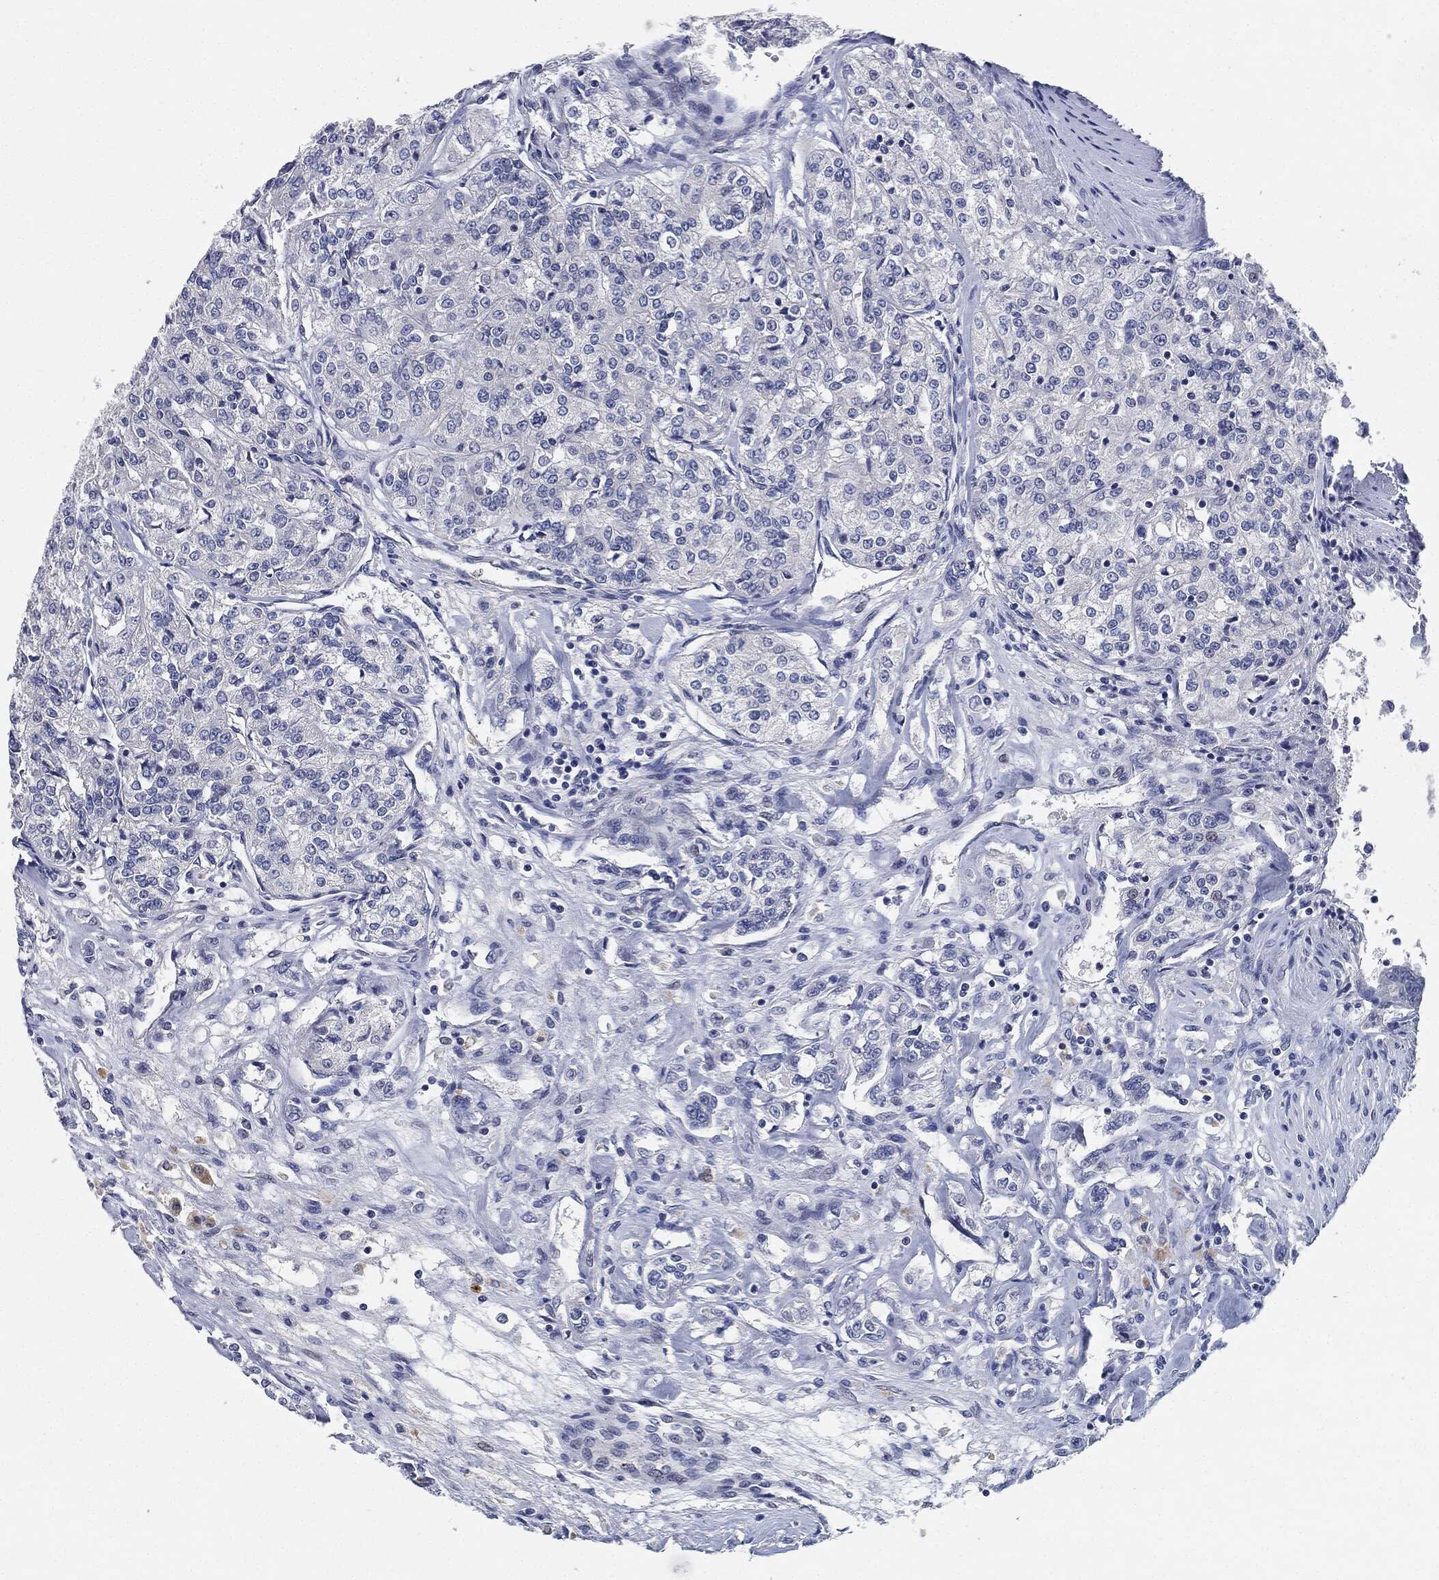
{"staining": {"intensity": "negative", "quantity": "none", "location": "none"}, "tissue": "renal cancer", "cell_type": "Tumor cells", "image_type": "cancer", "snomed": [{"axis": "morphology", "description": "Adenocarcinoma, NOS"}, {"axis": "topography", "description": "Kidney"}], "caption": "Immunohistochemistry of renal cancer (adenocarcinoma) displays no expression in tumor cells.", "gene": "NTRK1", "patient": {"sex": "female", "age": 63}}